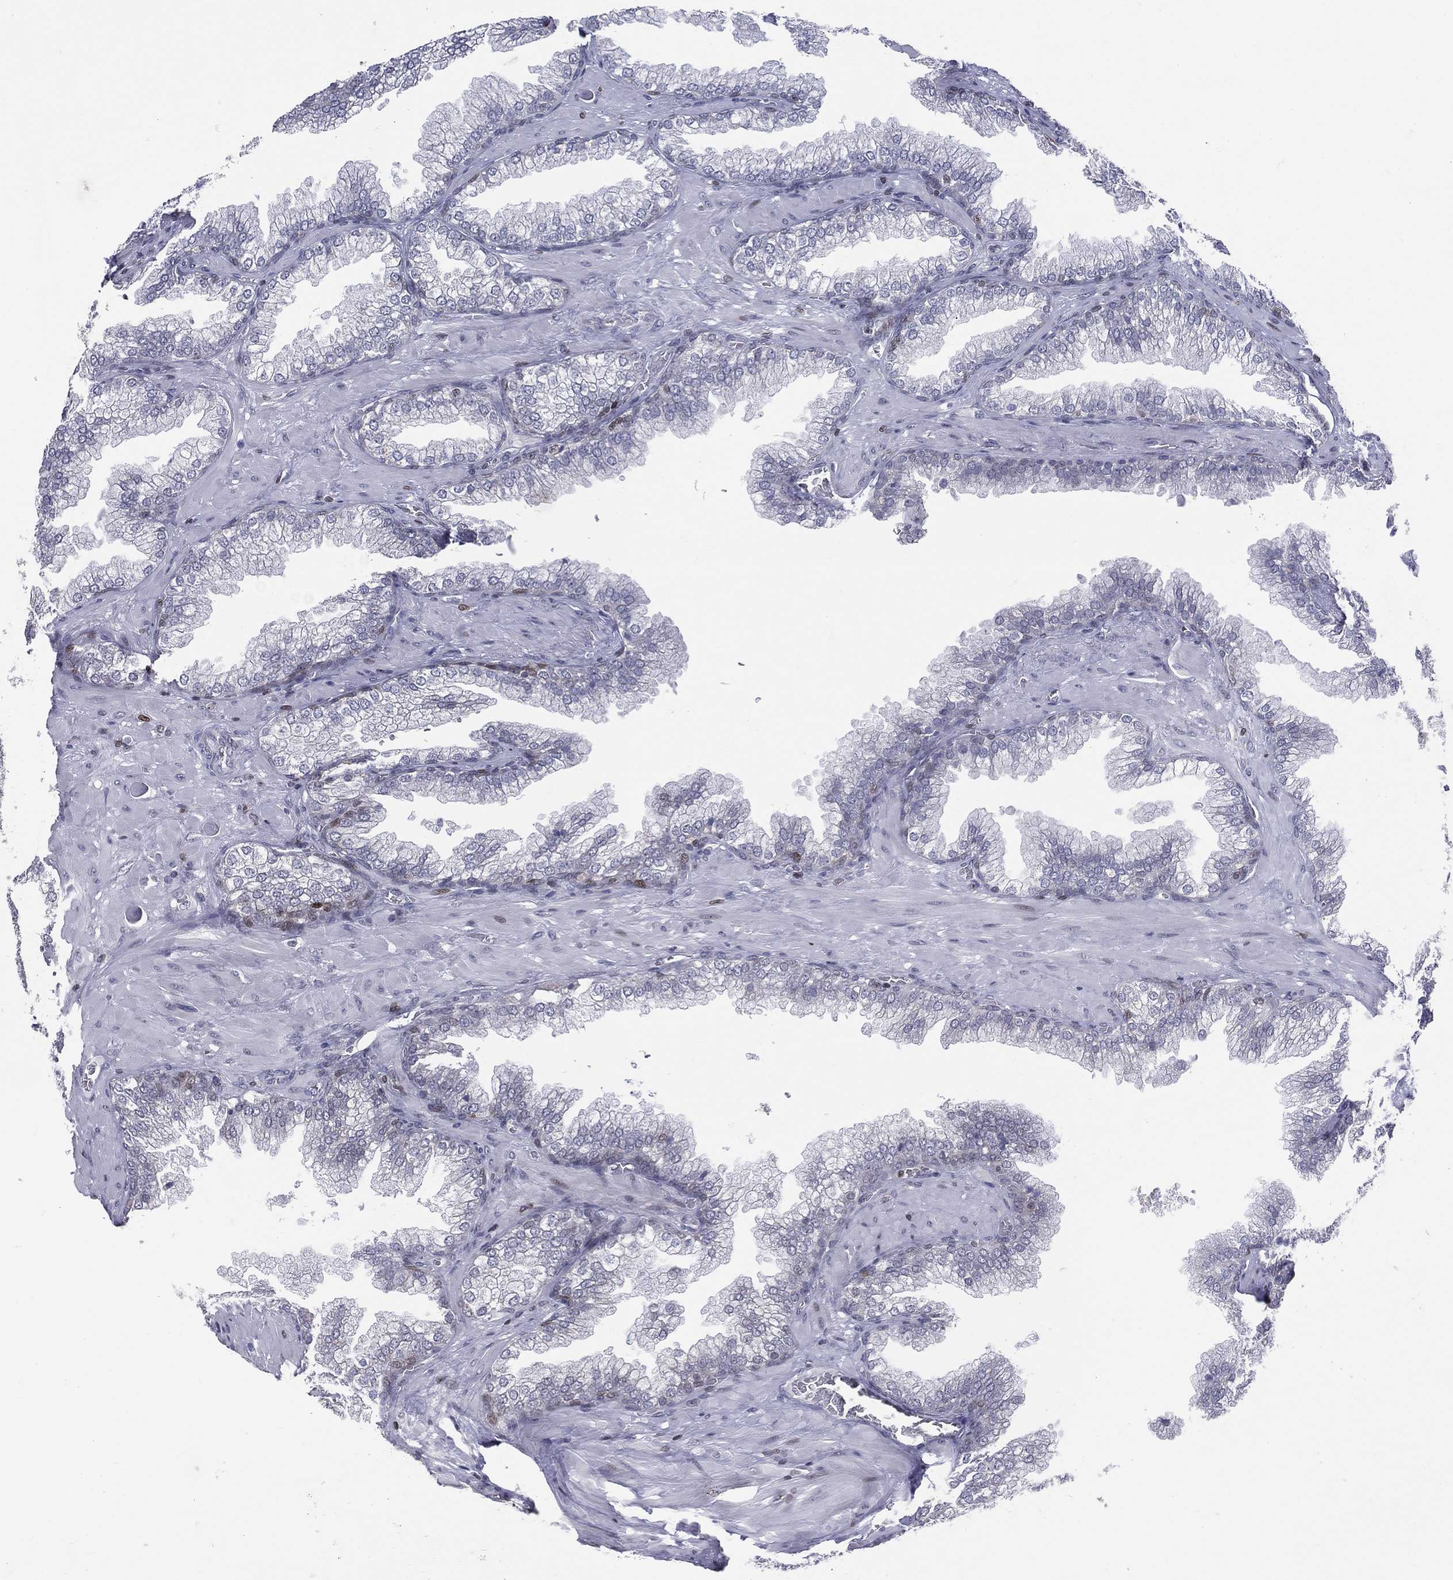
{"staining": {"intensity": "negative", "quantity": "none", "location": "none"}, "tissue": "prostate cancer", "cell_type": "Tumor cells", "image_type": "cancer", "snomed": [{"axis": "morphology", "description": "Adenocarcinoma, Low grade"}, {"axis": "topography", "description": "Prostate"}], "caption": "Prostate cancer (adenocarcinoma (low-grade)) was stained to show a protein in brown. There is no significant staining in tumor cells. The staining is performed using DAB brown chromogen with nuclei counter-stained in using hematoxylin.", "gene": "DBF4B", "patient": {"sex": "male", "age": 57}}